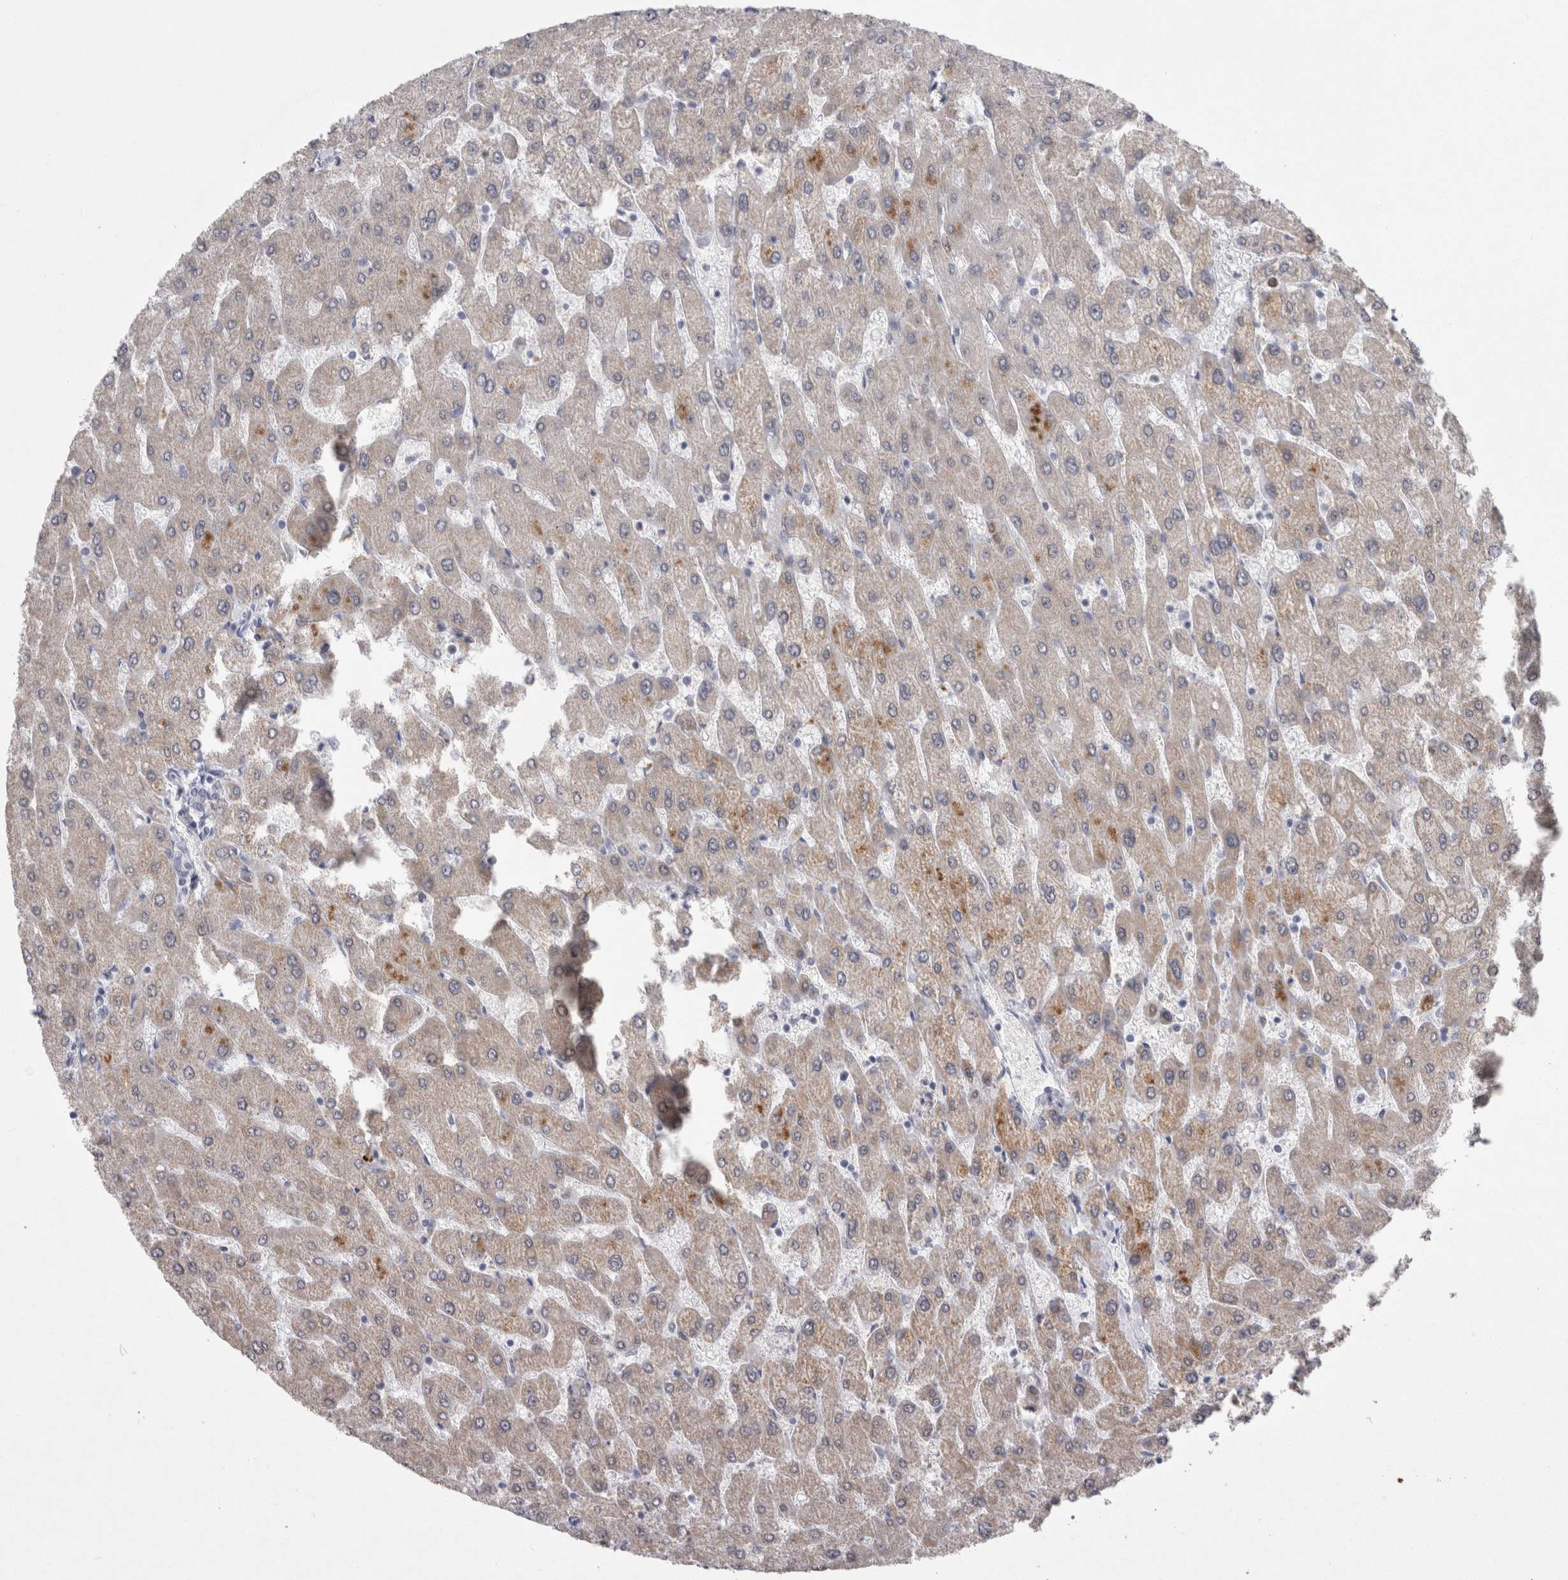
{"staining": {"intensity": "negative", "quantity": "none", "location": "none"}, "tissue": "liver", "cell_type": "Cholangiocytes", "image_type": "normal", "snomed": [{"axis": "morphology", "description": "Normal tissue, NOS"}, {"axis": "topography", "description": "Liver"}], "caption": "This is a image of immunohistochemistry staining of normal liver, which shows no staining in cholangiocytes. Brightfield microscopy of immunohistochemistry (IHC) stained with DAB (brown) and hematoxylin (blue), captured at high magnification.", "gene": "AGMAT", "patient": {"sex": "male", "age": 55}}